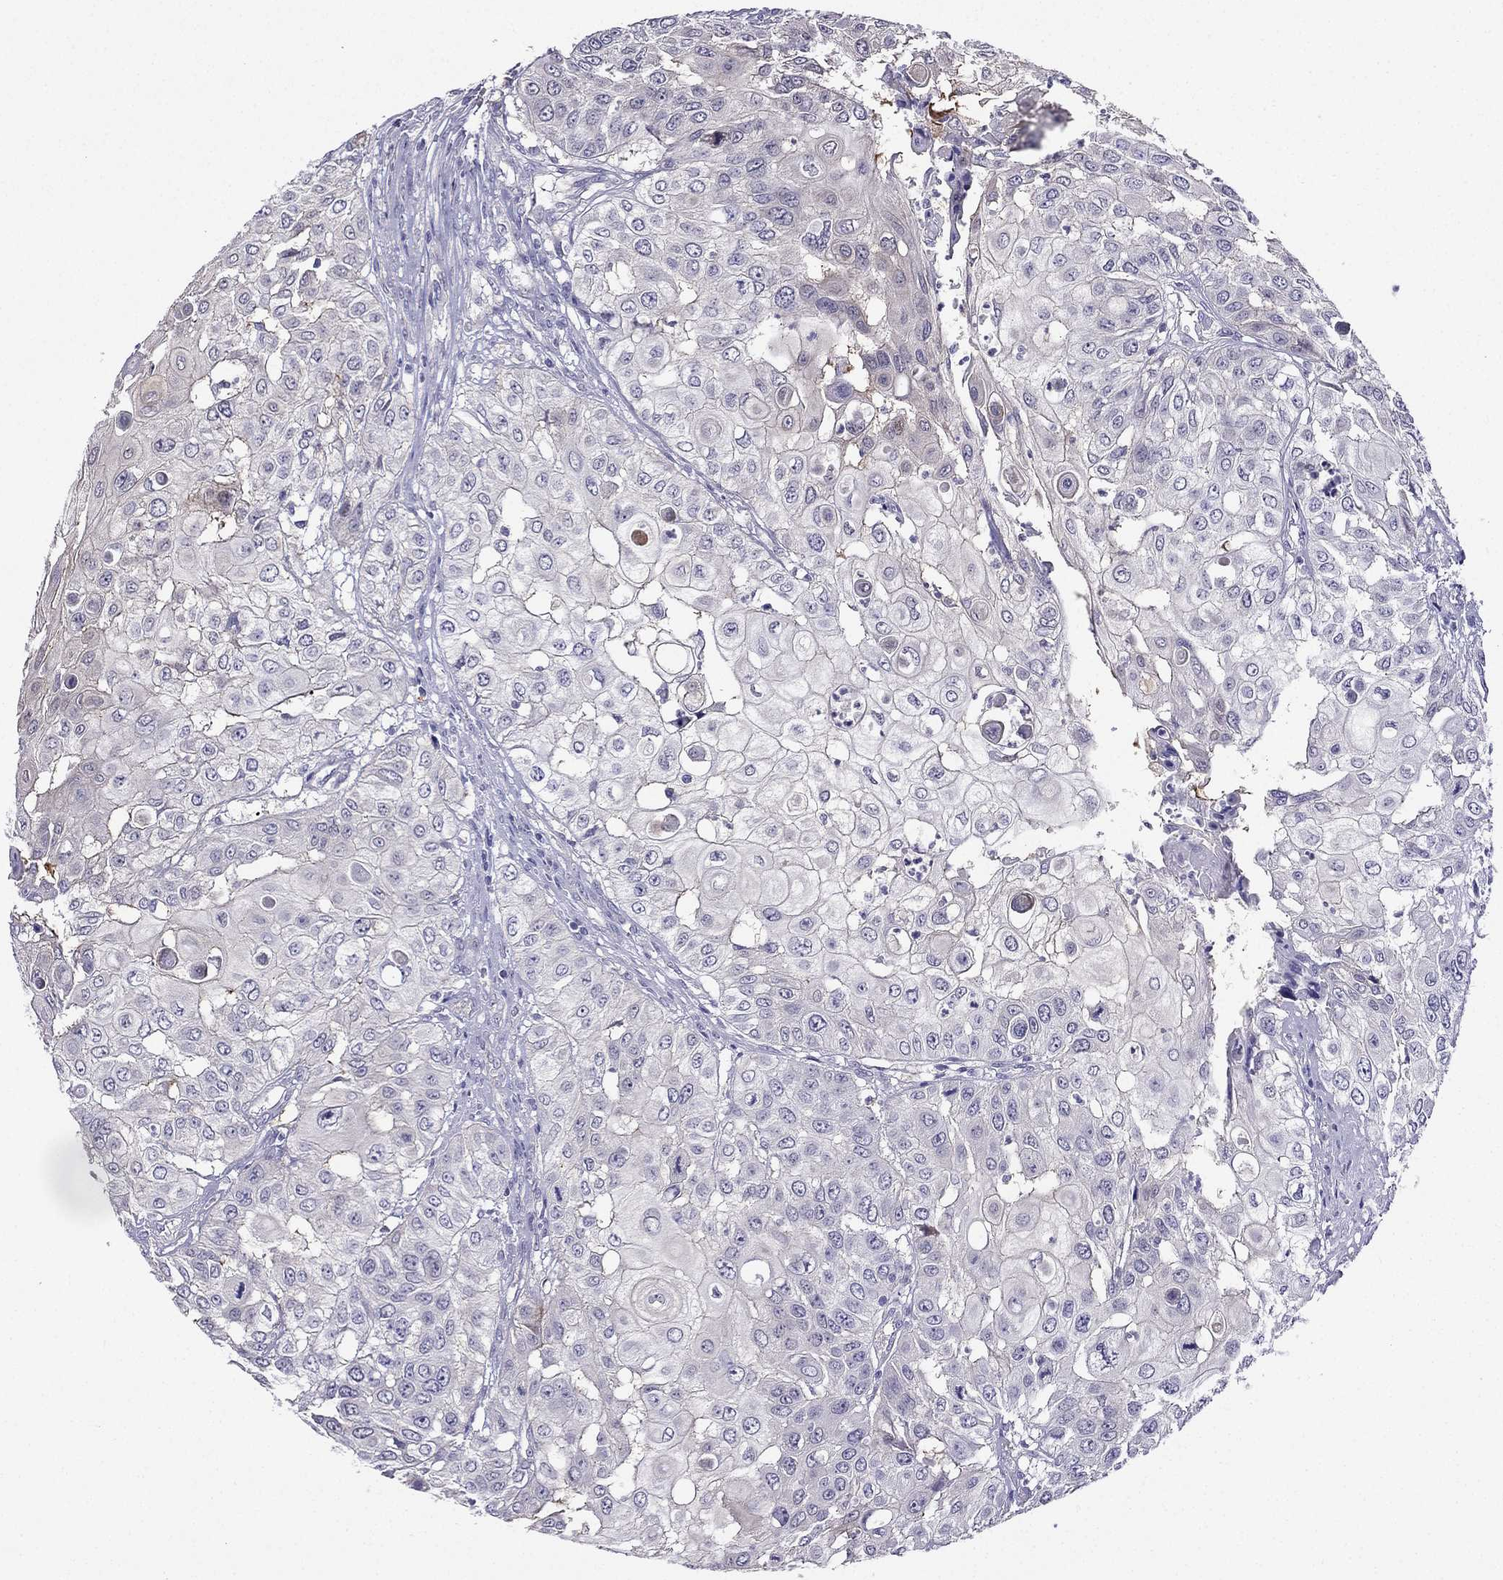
{"staining": {"intensity": "negative", "quantity": "none", "location": "none"}, "tissue": "urothelial cancer", "cell_type": "Tumor cells", "image_type": "cancer", "snomed": [{"axis": "morphology", "description": "Urothelial carcinoma, High grade"}, {"axis": "topography", "description": "Urinary bladder"}], "caption": "Tumor cells are negative for protein expression in human urothelial cancer.", "gene": "KCNJ10", "patient": {"sex": "female", "age": 79}}